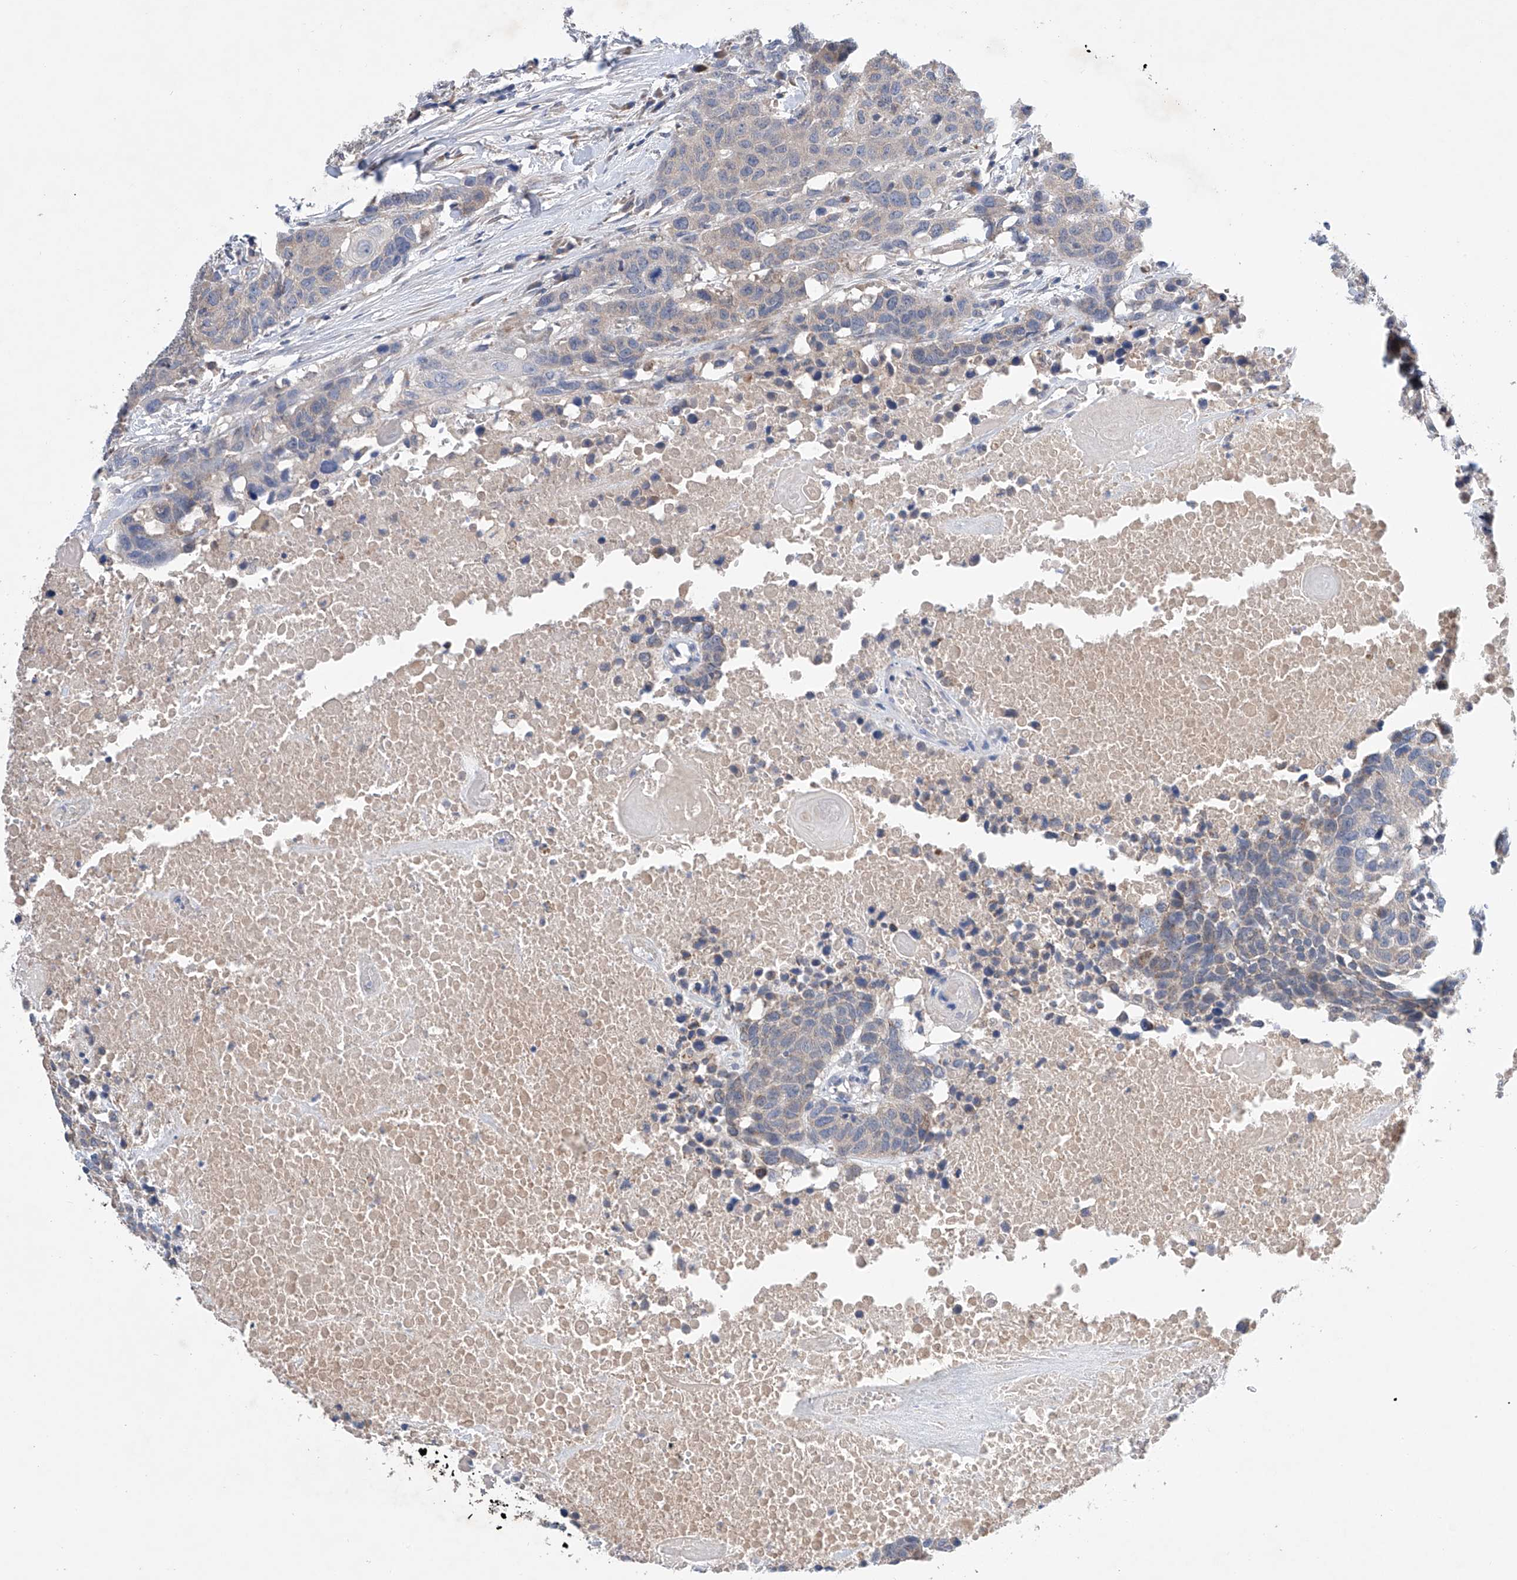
{"staining": {"intensity": "weak", "quantity": "<25%", "location": "cytoplasmic/membranous"}, "tissue": "head and neck cancer", "cell_type": "Tumor cells", "image_type": "cancer", "snomed": [{"axis": "morphology", "description": "Squamous cell carcinoma, NOS"}, {"axis": "topography", "description": "Head-Neck"}], "caption": "Human head and neck cancer (squamous cell carcinoma) stained for a protein using immunohistochemistry demonstrates no expression in tumor cells.", "gene": "GPC4", "patient": {"sex": "male", "age": 66}}